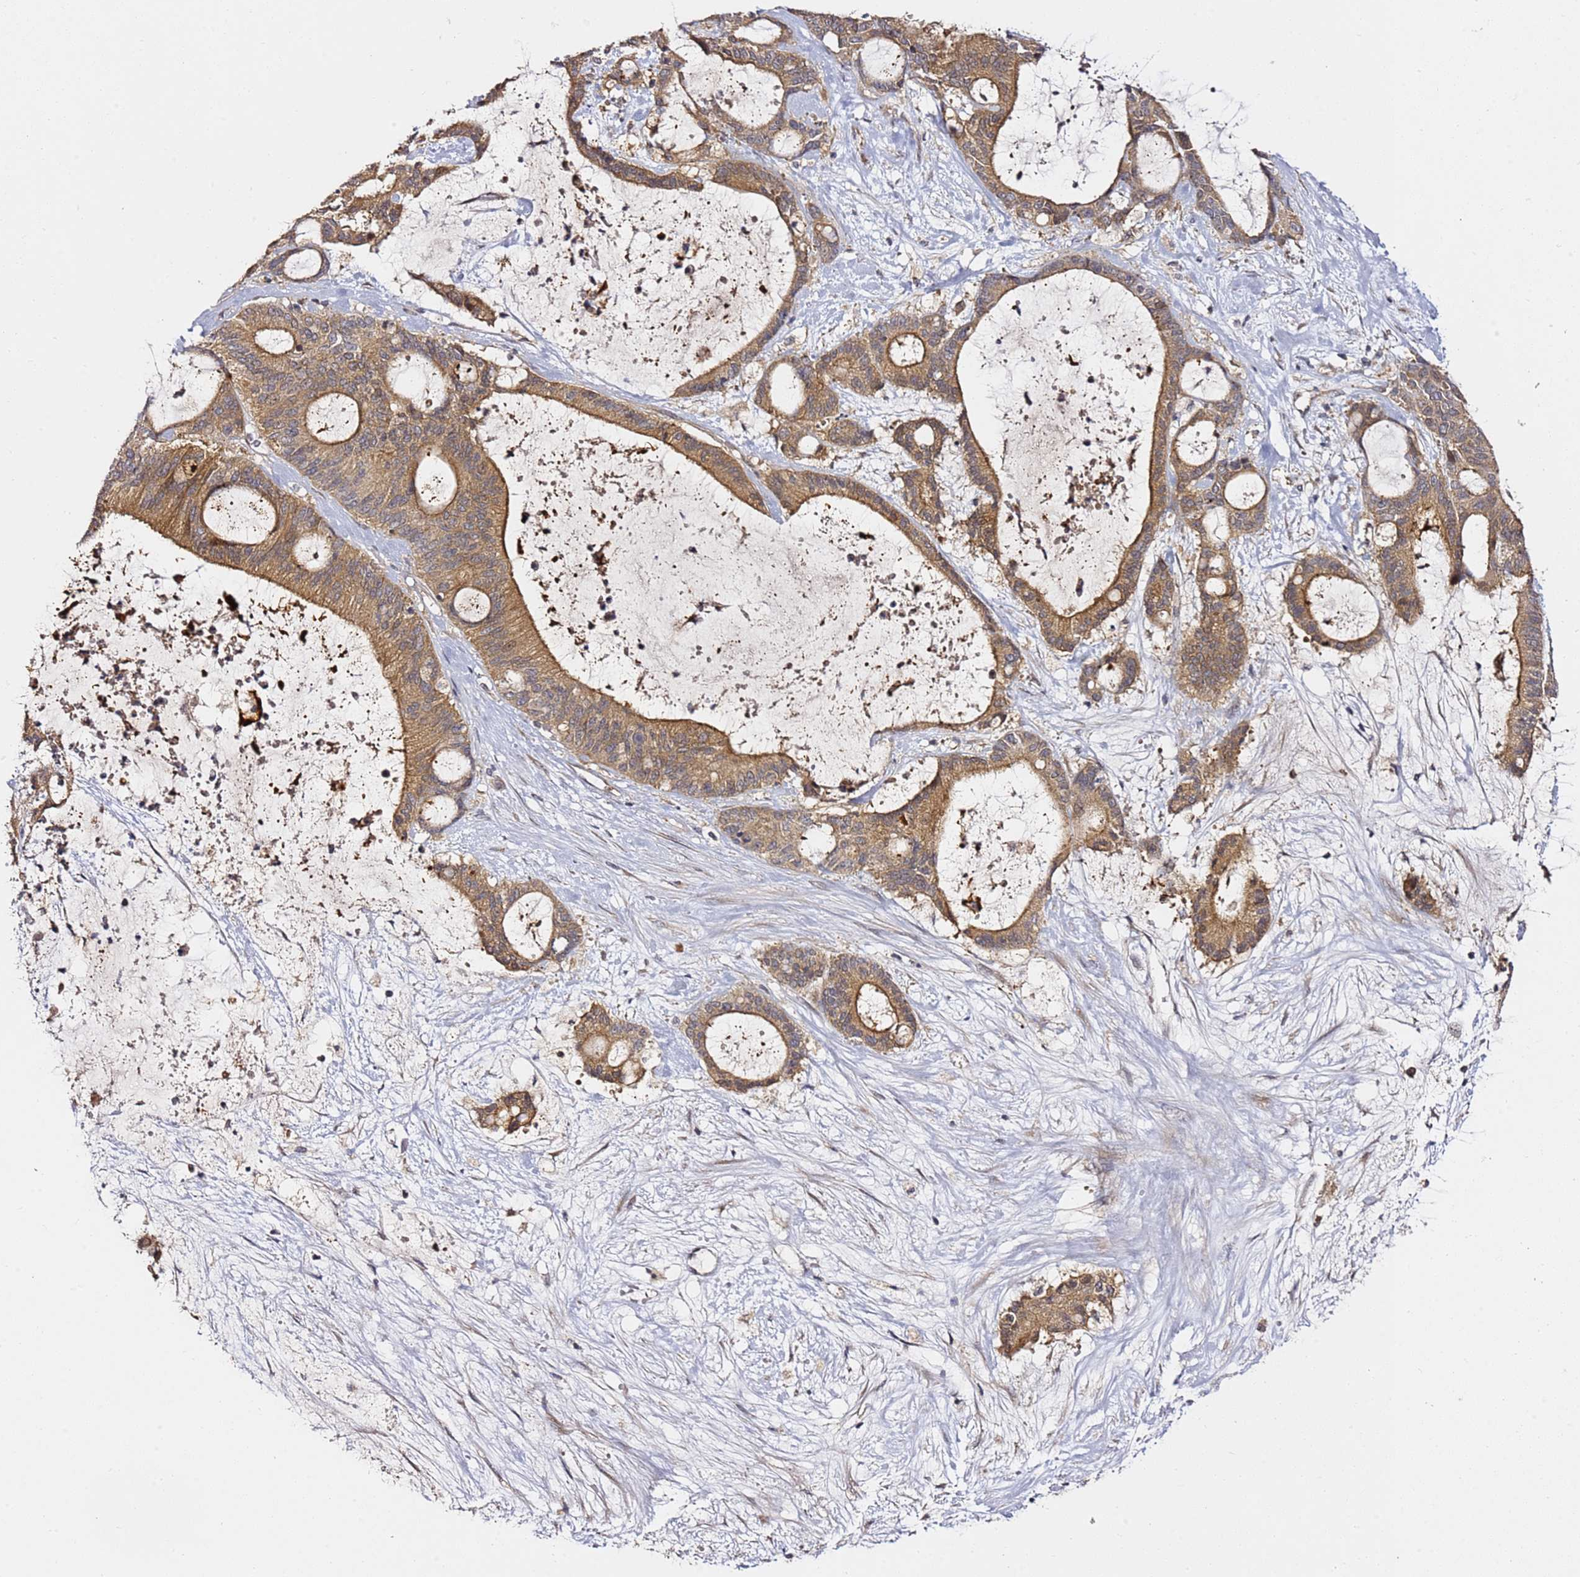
{"staining": {"intensity": "moderate", "quantity": ">75%", "location": "cytoplasmic/membranous"}, "tissue": "liver cancer", "cell_type": "Tumor cells", "image_type": "cancer", "snomed": [{"axis": "morphology", "description": "Normal tissue, NOS"}, {"axis": "morphology", "description": "Cholangiocarcinoma"}, {"axis": "topography", "description": "Liver"}, {"axis": "topography", "description": "Peripheral nerve tissue"}], "caption": "Human cholangiocarcinoma (liver) stained with a brown dye shows moderate cytoplasmic/membranous positive expression in approximately >75% of tumor cells.", "gene": "OSBPL2", "patient": {"sex": "female", "age": 73}}